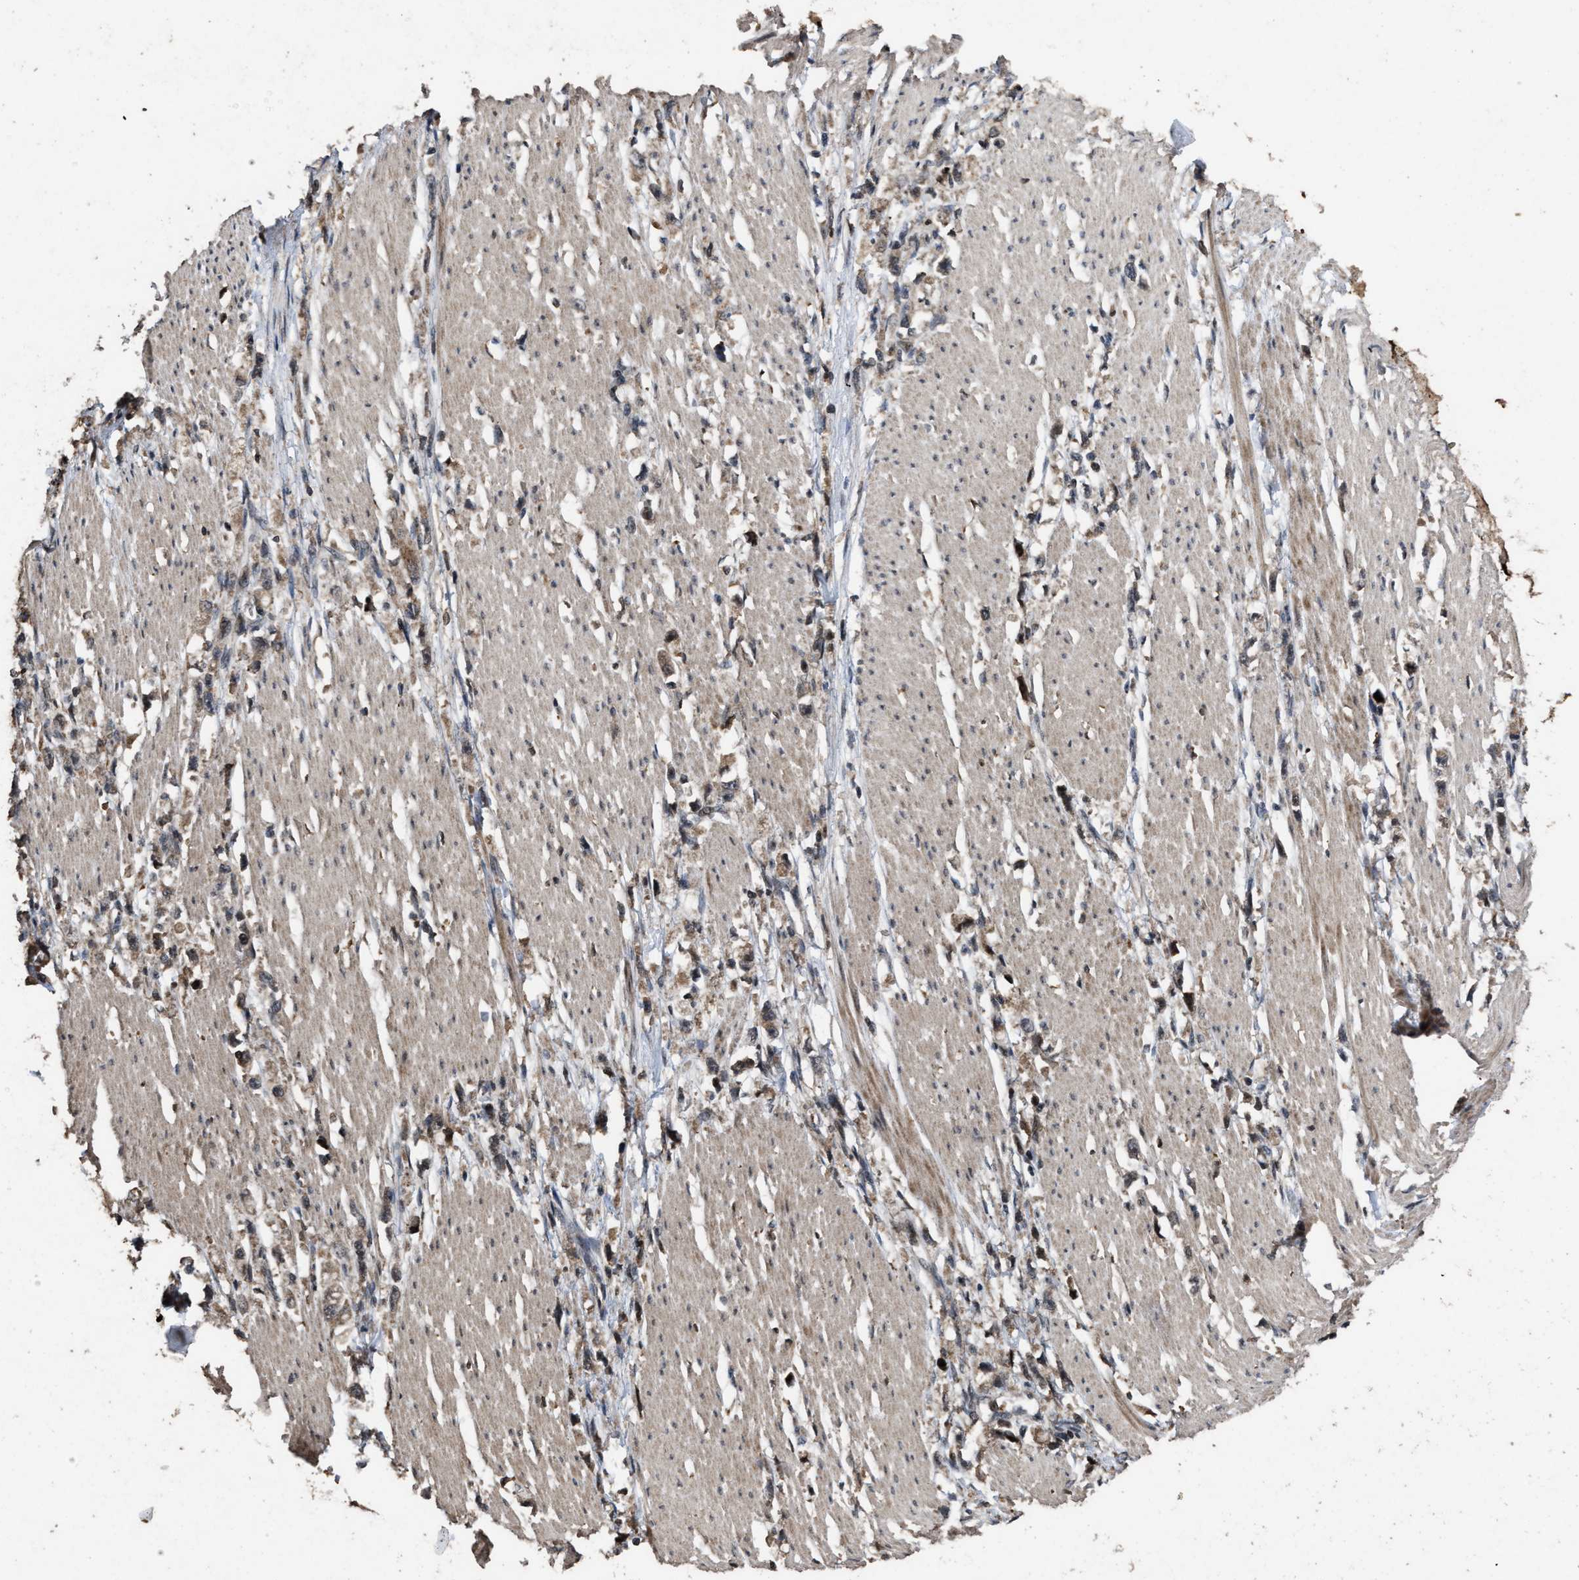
{"staining": {"intensity": "weak", "quantity": "<25%", "location": "cytoplasmic/membranous,nuclear"}, "tissue": "stomach cancer", "cell_type": "Tumor cells", "image_type": "cancer", "snomed": [{"axis": "morphology", "description": "Adenocarcinoma, NOS"}, {"axis": "topography", "description": "Stomach"}], "caption": "Protein analysis of adenocarcinoma (stomach) exhibits no significant staining in tumor cells.", "gene": "HAUS6", "patient": {"sex": "female", "age": 59}}